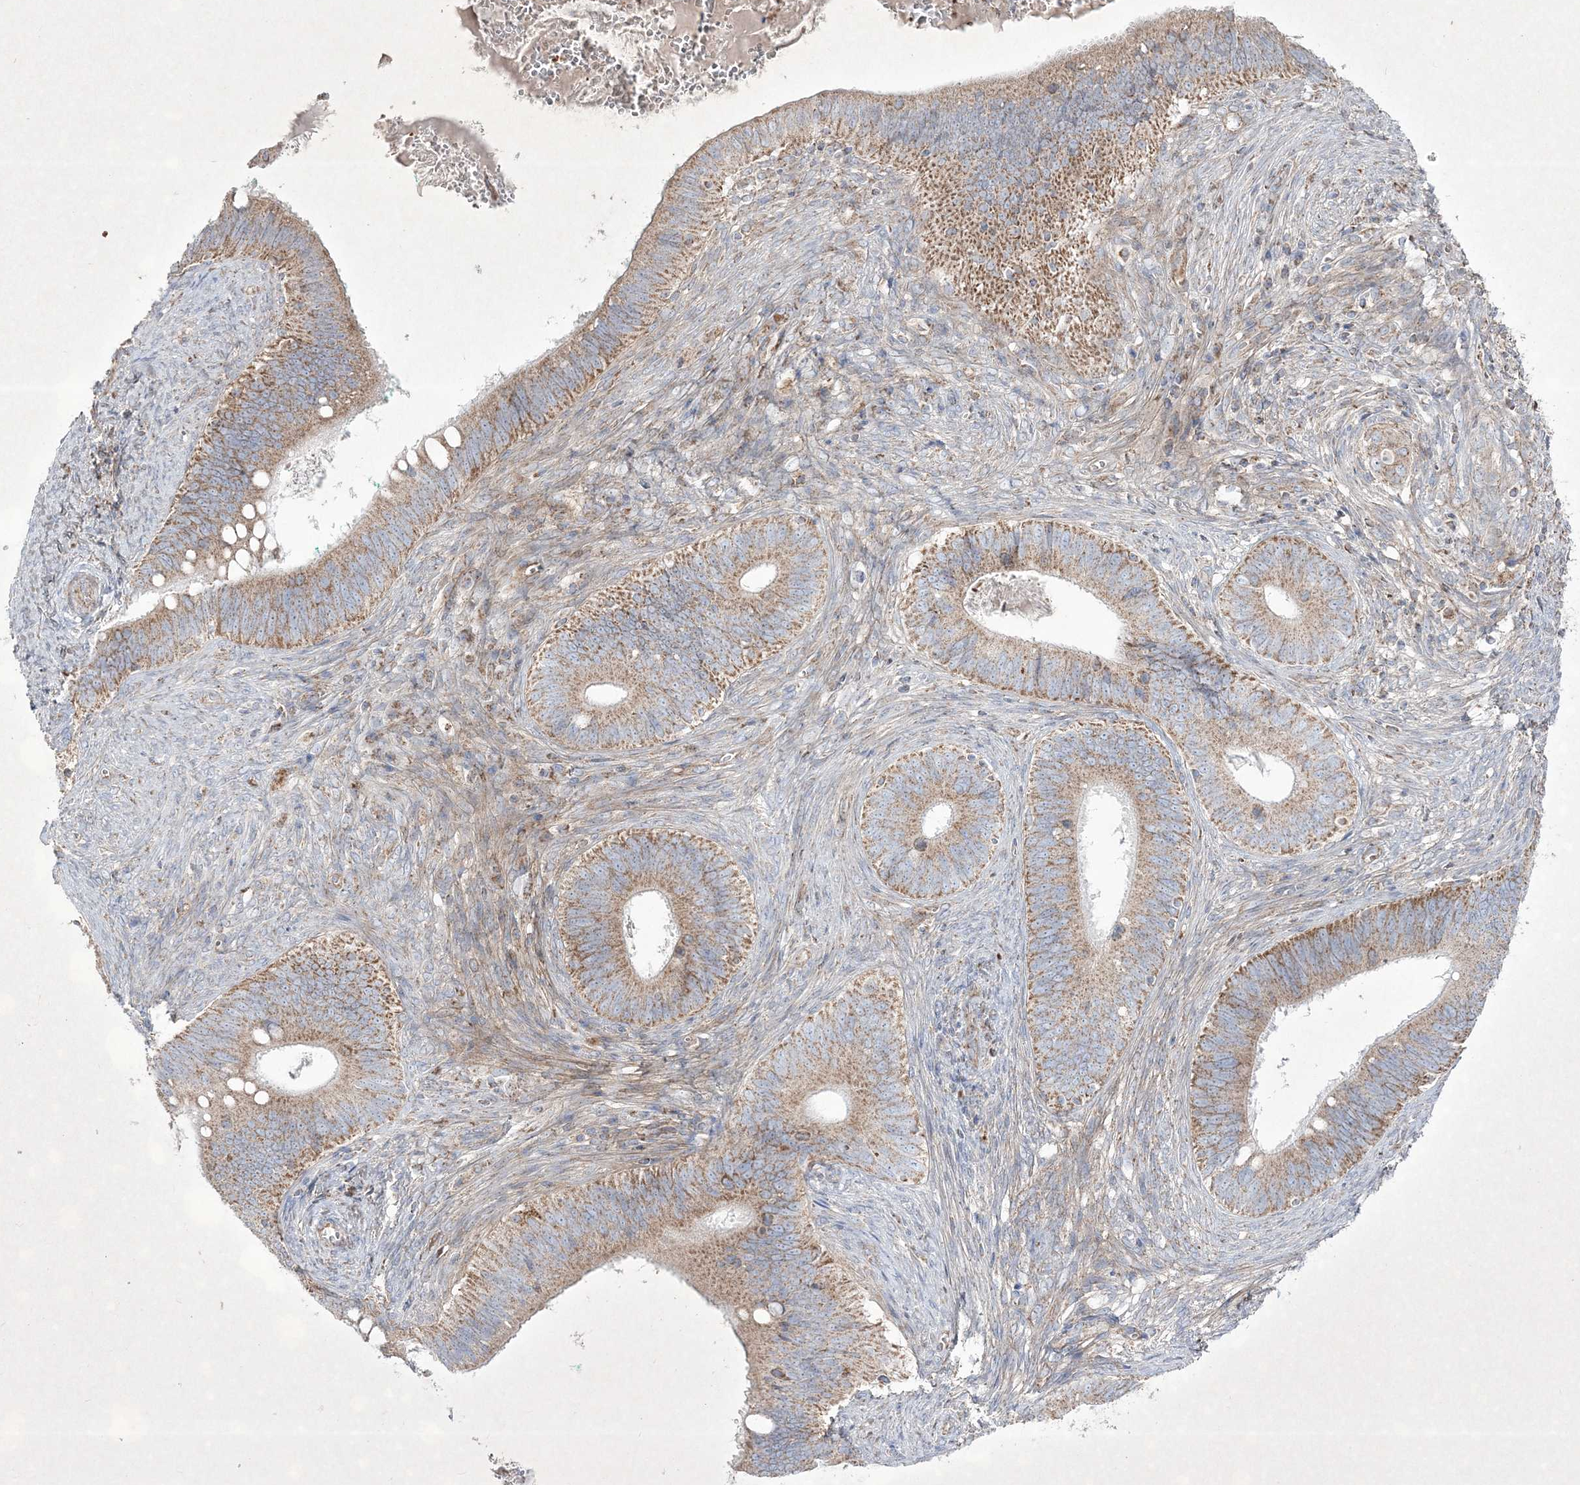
{"staining": {"intensity": "moderate", "quantity": ">75%", "location": "cytoplasmic/membranous"}, "tissue": "cervical cancer", "cell_type": "Tumor cells", "image_type": "cancer", "snomed": [{"axis": "morphology", "description": "Adenocarcinoma, NOS"}, {"axis": "topography", "description": "Cervix"}], "caption": "IHC (DAB (3,3'-diaminobenzidine)) staining of adenocarcinoma (cervical) reveals moderate cytoplasmic/membranous protein staining in about >75% of tumor cells. Nuclei are stained in blue.", "gene": "RICTOR", "patient": {"sex": "female", "age": 42}}